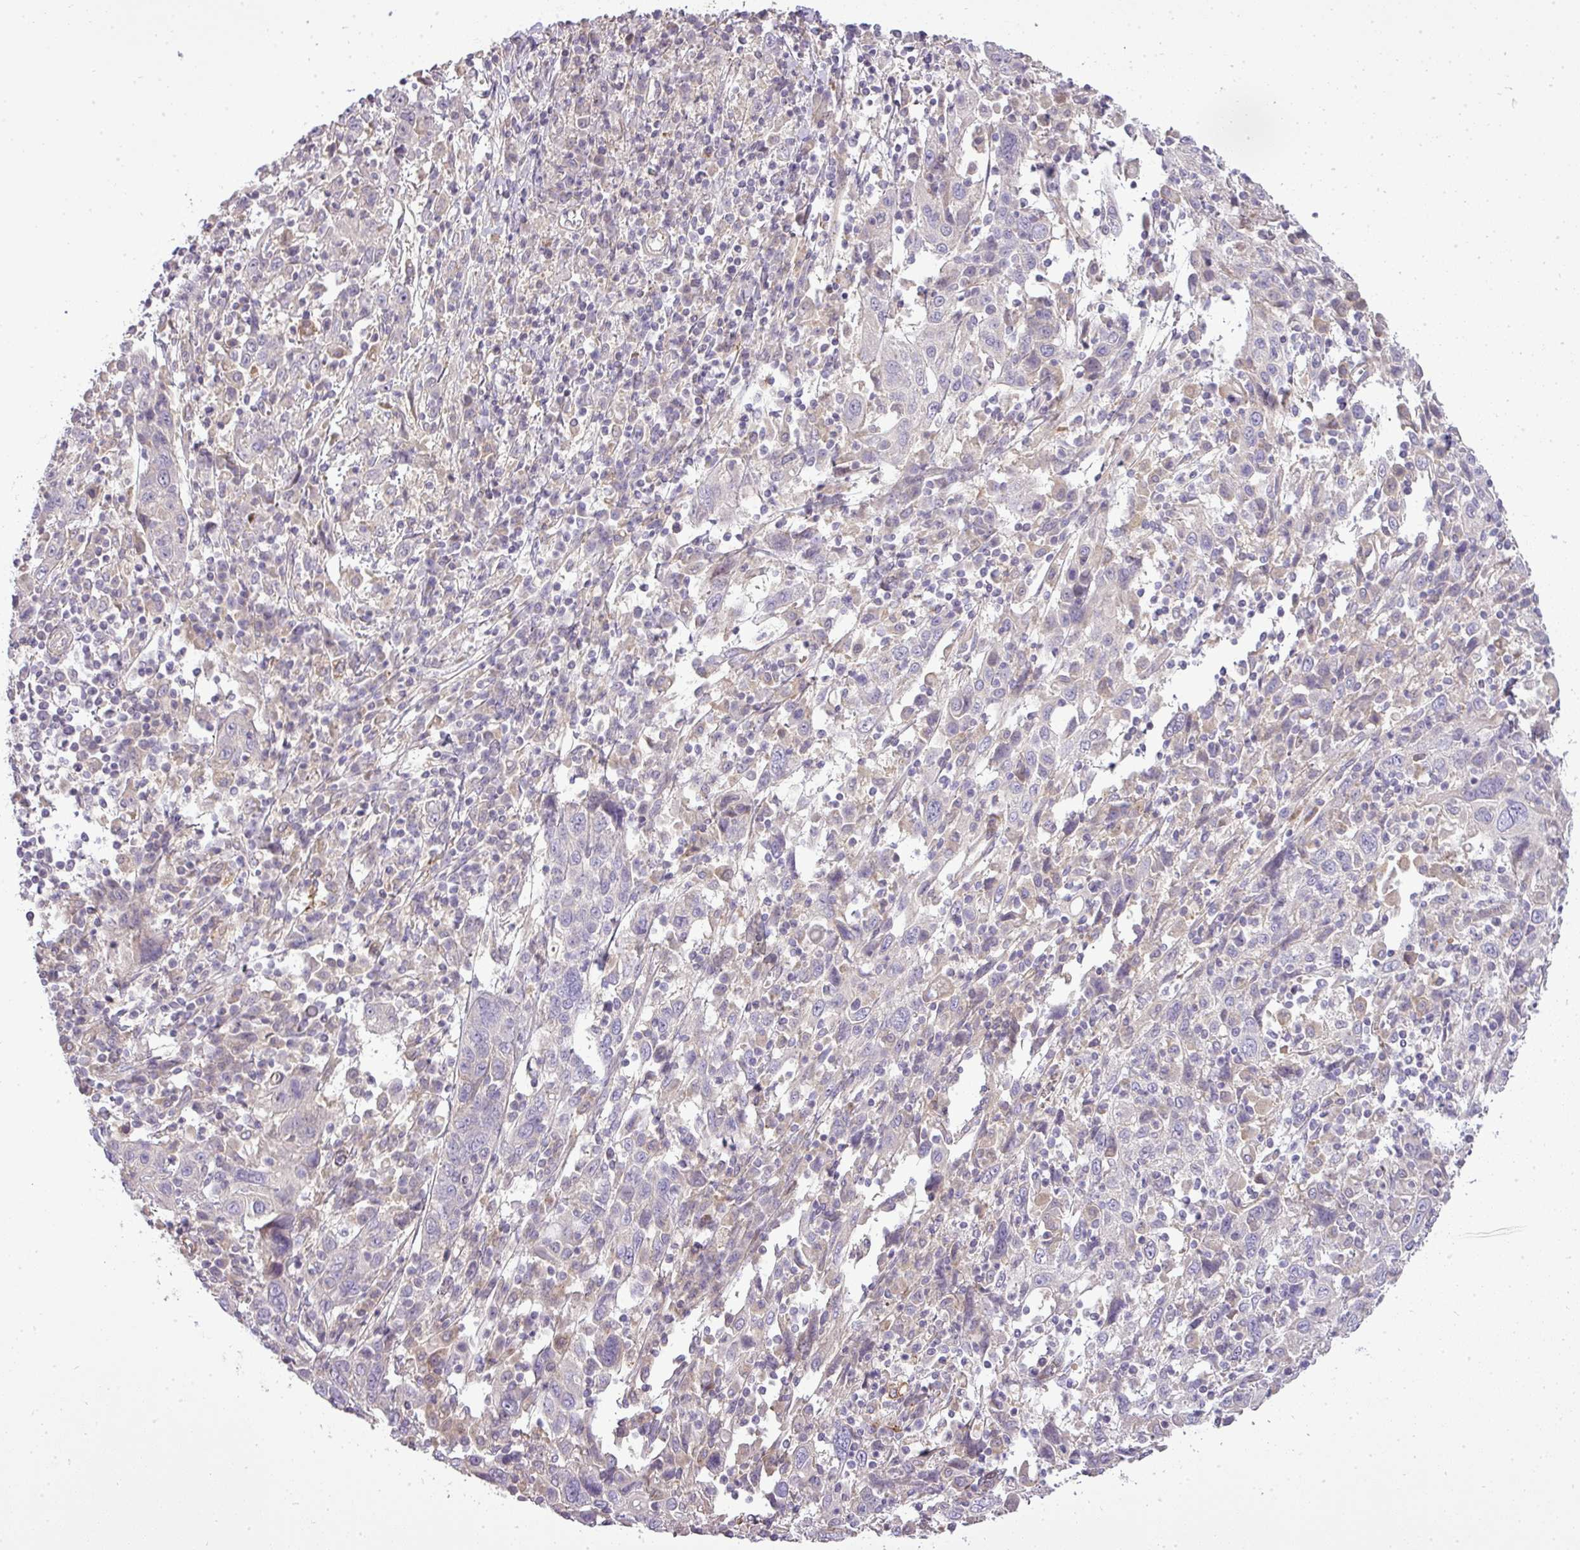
{"staining": {"intensity": "negative", "quantity": "none", "location": "none"}, "tissue": "cervical cancer", "cell_type": "Tumor cells", "image_type": "cancer", "snomed": [{"axis": "morphology", "description": "Squamous cell carcinoma, NOS"}, {"axis": "topography", "description": "Cervix"}], "caption": "High magnification brightfield microscopy of squamous cell carcinoma (cervical) stained with DAB (brown) and counterstained with hematoxylin (blue): tumor cells show no significant positivity. Nuclei are stained in blue.", "gene": "PDRG1", "patient": {"sex": "female", "age": 46}}